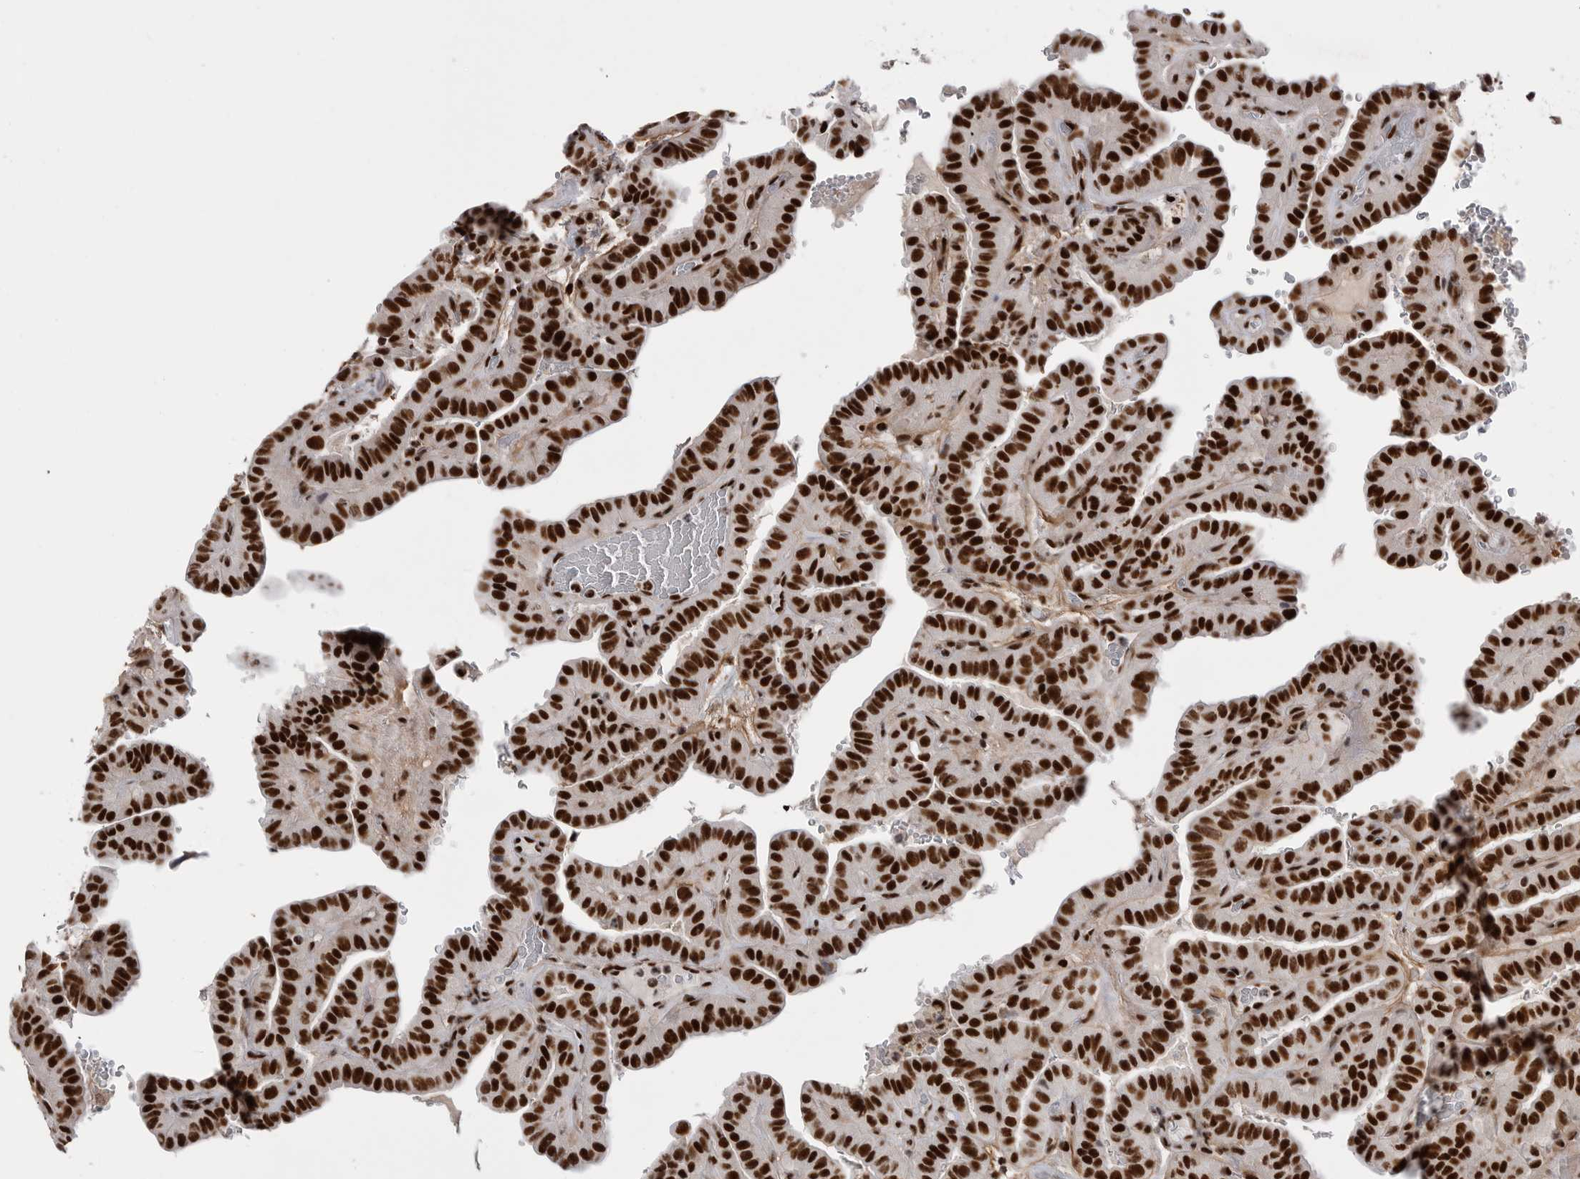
{"staining": {"intensity": "strong", "quantity": ">75%", "location": "nuclear"}, "tissue": "thyroid cancer", "cell_type": "Tumor cells", "image_type": "cancer", "snomed": [{"axis": "morphology", "description": "Papillary adenocarcinoma, NOS"}, {"axis": "topography", "description": "Thyroid gland"}], "caption": "Thyroid cancer (papillary adenocarcinoma) stained for a protein displays strong nuclear positivity in tumor cells.", "gene": "PPP1R8", "patient": {"sex": "male", "age": 77}}